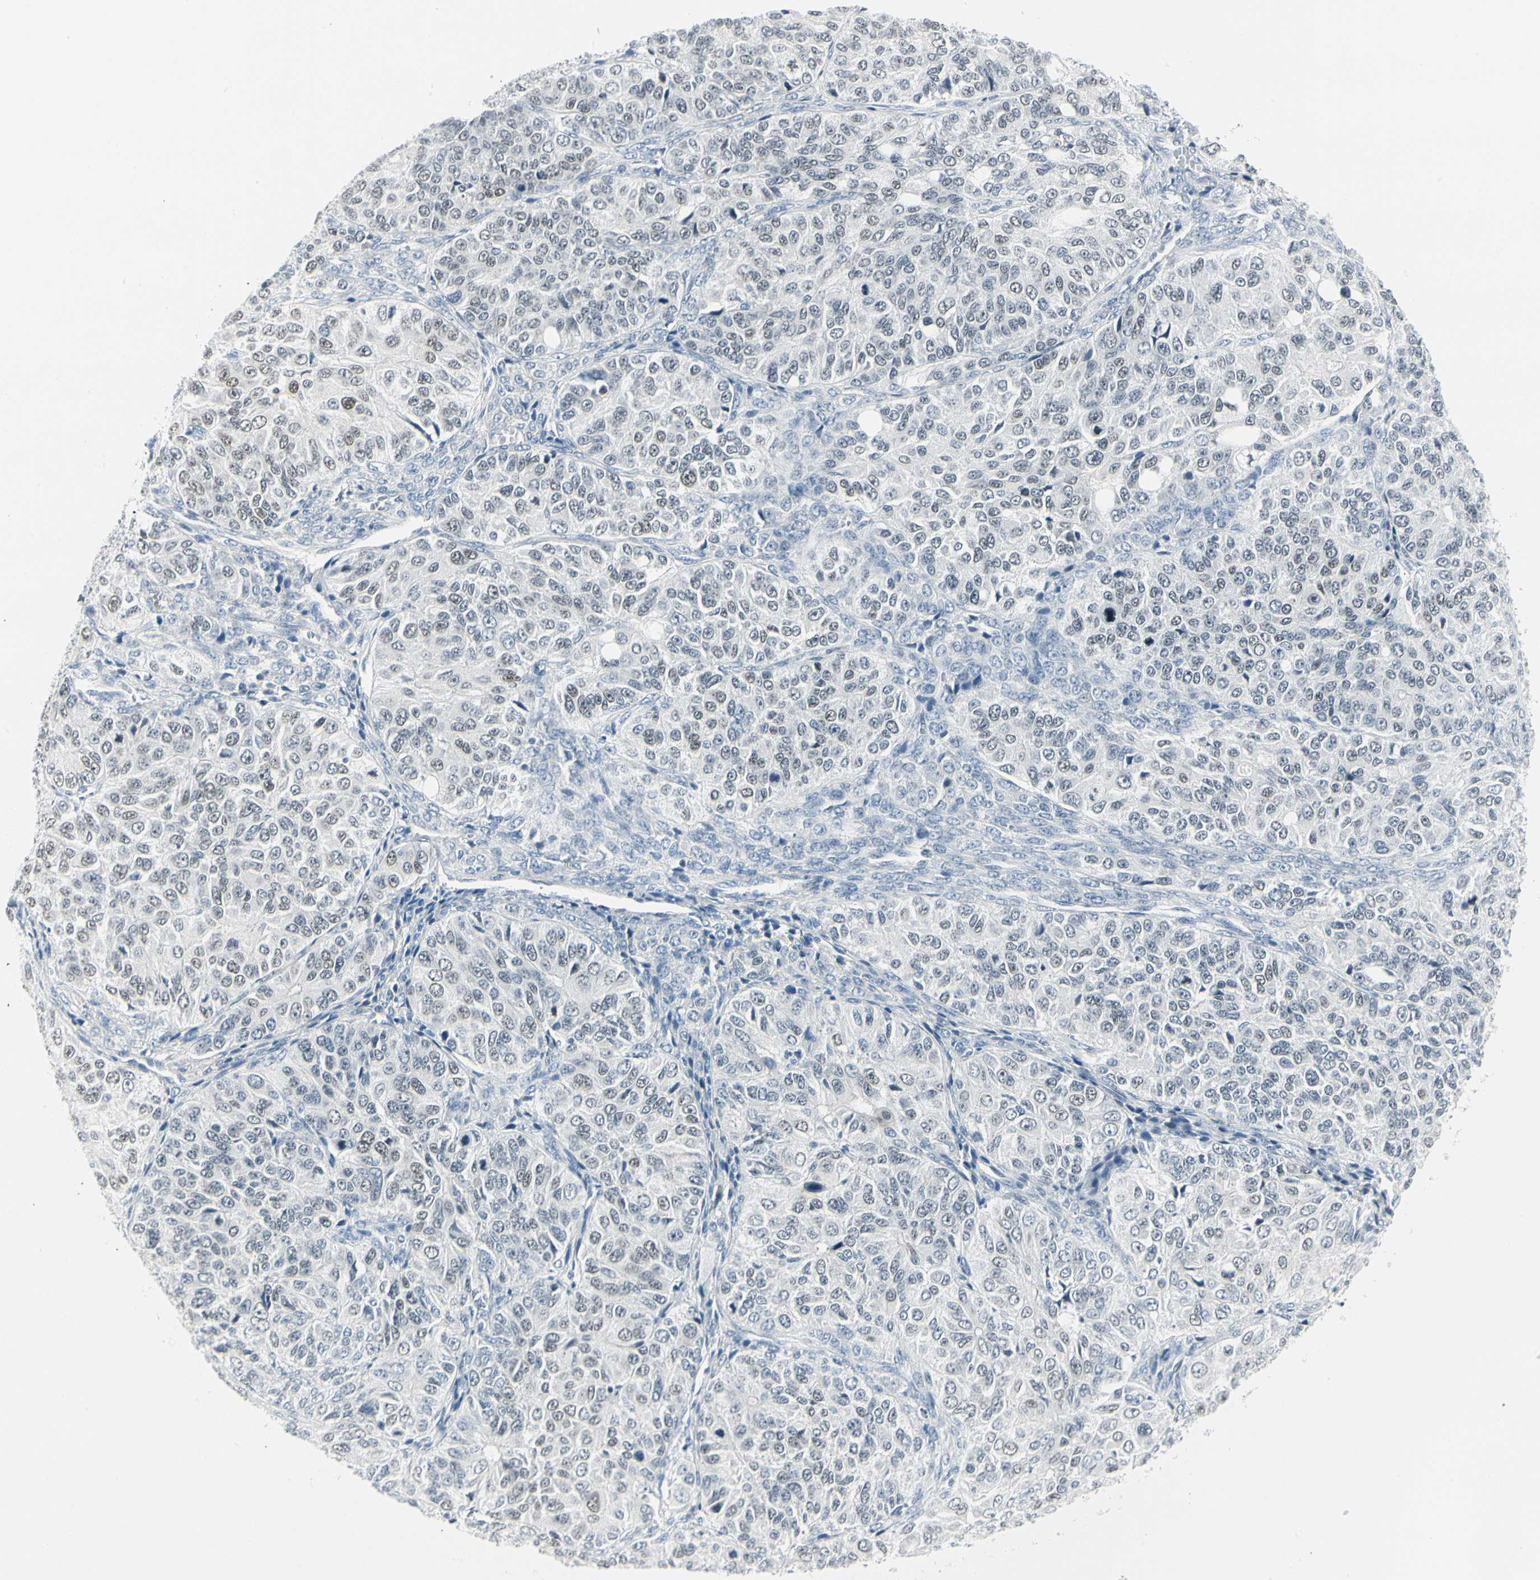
{"staining": {"intensity": "weak", "quantity": "25%-75%", "location": "nuclear"}, "tissue": "ovarian cancer", "cell_type": "Tumor cells", "image_type": "cancer", "snomed": [{"axis": "morphology", "description": "Carcinoma, endometroid"}, {"axis": "topography", "description": "Ovary"}], "caption": "Protein expression analysis of ovarian cancer displays weak nuclear expression in approximately 25%-75% of tumor cells. The protein of interest is stained brown, and the nuclei are stained in blue (DAB (3,3'-diaminobenzidine) IHC with brightfield microscopy, high magnification).", "gene": "ZBTB7B", "patient": {"sex": "female", "age": 51}}